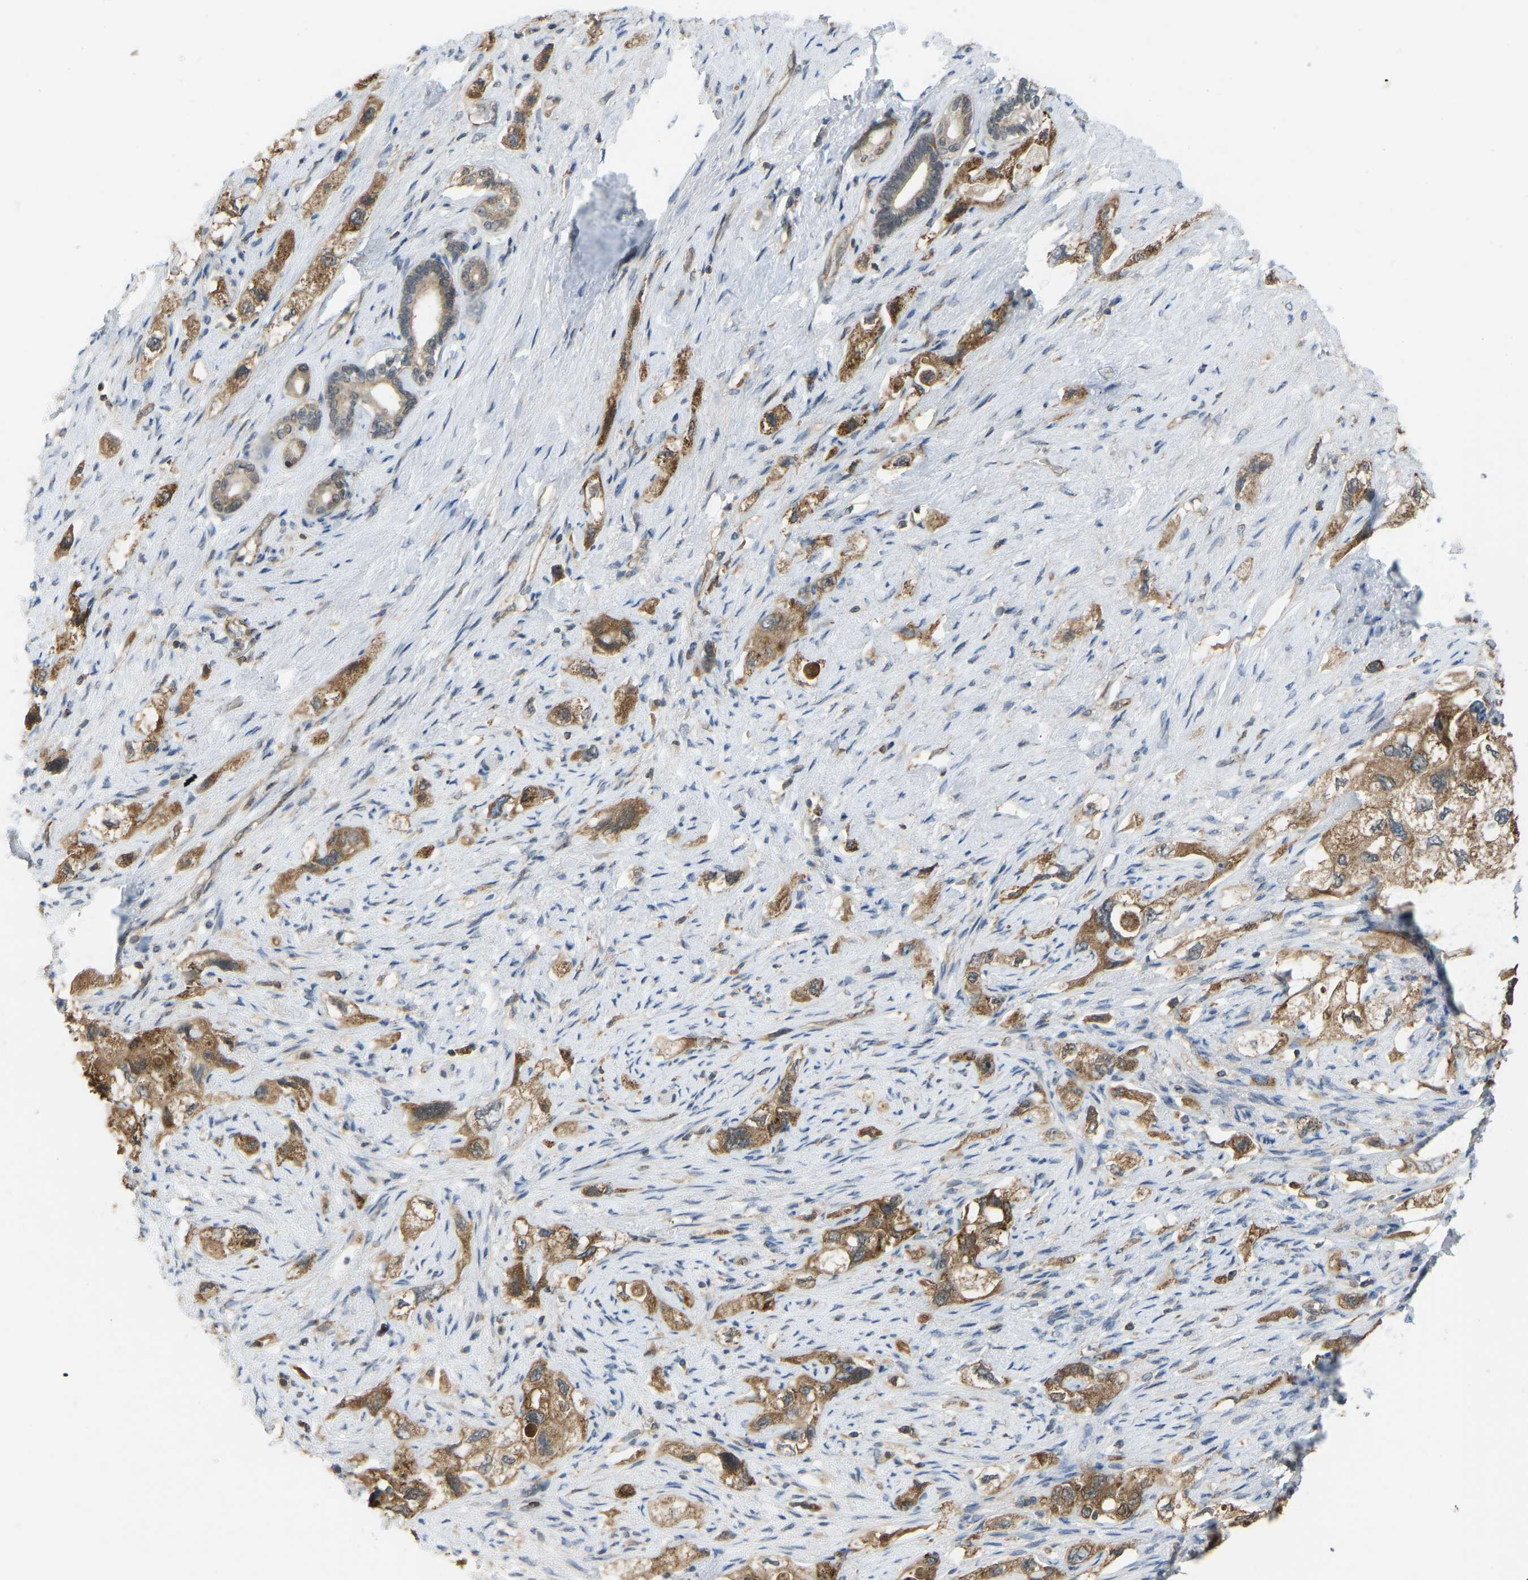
{"staining": {"intensity": "moderate", "quantity": ">75%", "location": "cytoplasmic/membranous"}, "tissue": "pancreatic cancer", "cell_type": "Tumor cells", "image_type": "cancer", "snomed": [{"axis": "morphology", "description": "Adenocarcinoma, NOS"}, {"axis": "topography", "description": "Pancreas"}], "caption": "This image shows immunohistochemistry staining of human pancreatic cancer (adenocarcinoma), with medium moderate cytoplasmic/membranous expression in about >75% of tumor cells.", "gene": "CCT8", "patient": {"sex": "female", "age": 73}}